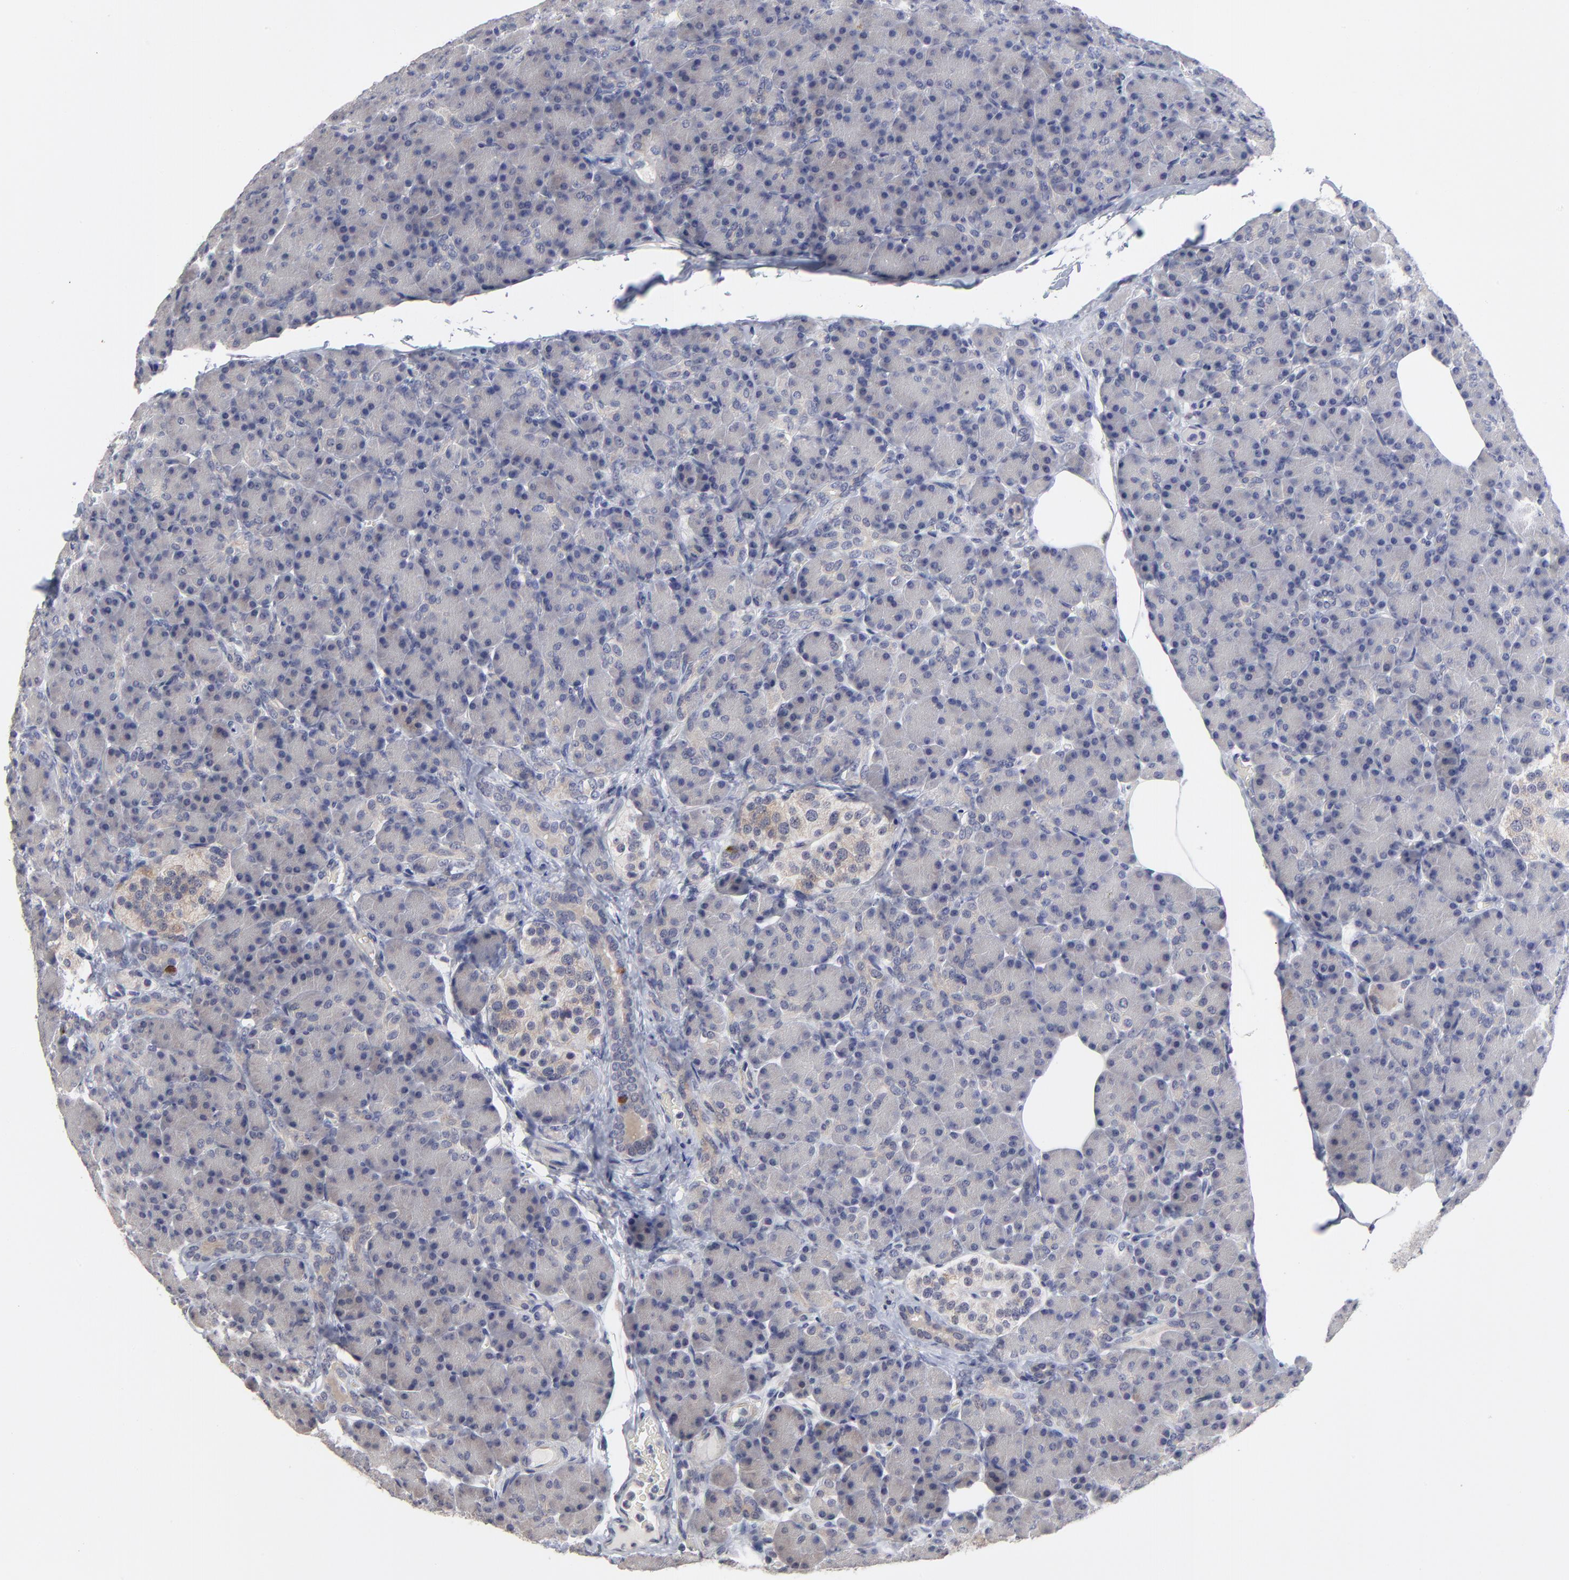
{"staining": {"intensity": "negative", "quantity": "none", "location": "none"}, "tissue": "pancreas", "cell_type": "Exocrine glandular cells", "image_type": "normal", "snomed": [{"axis": "morphology", "description": "Normal tissue, NOS"}, {"axis": "topography", "description": "Pancreas"}], "caption": "The photomicrograph displays no significant positivity in exocrine glandular cells of pancreas.", "gene": "MAGEA10", "patient": {"sex": "female", "age": 43}}